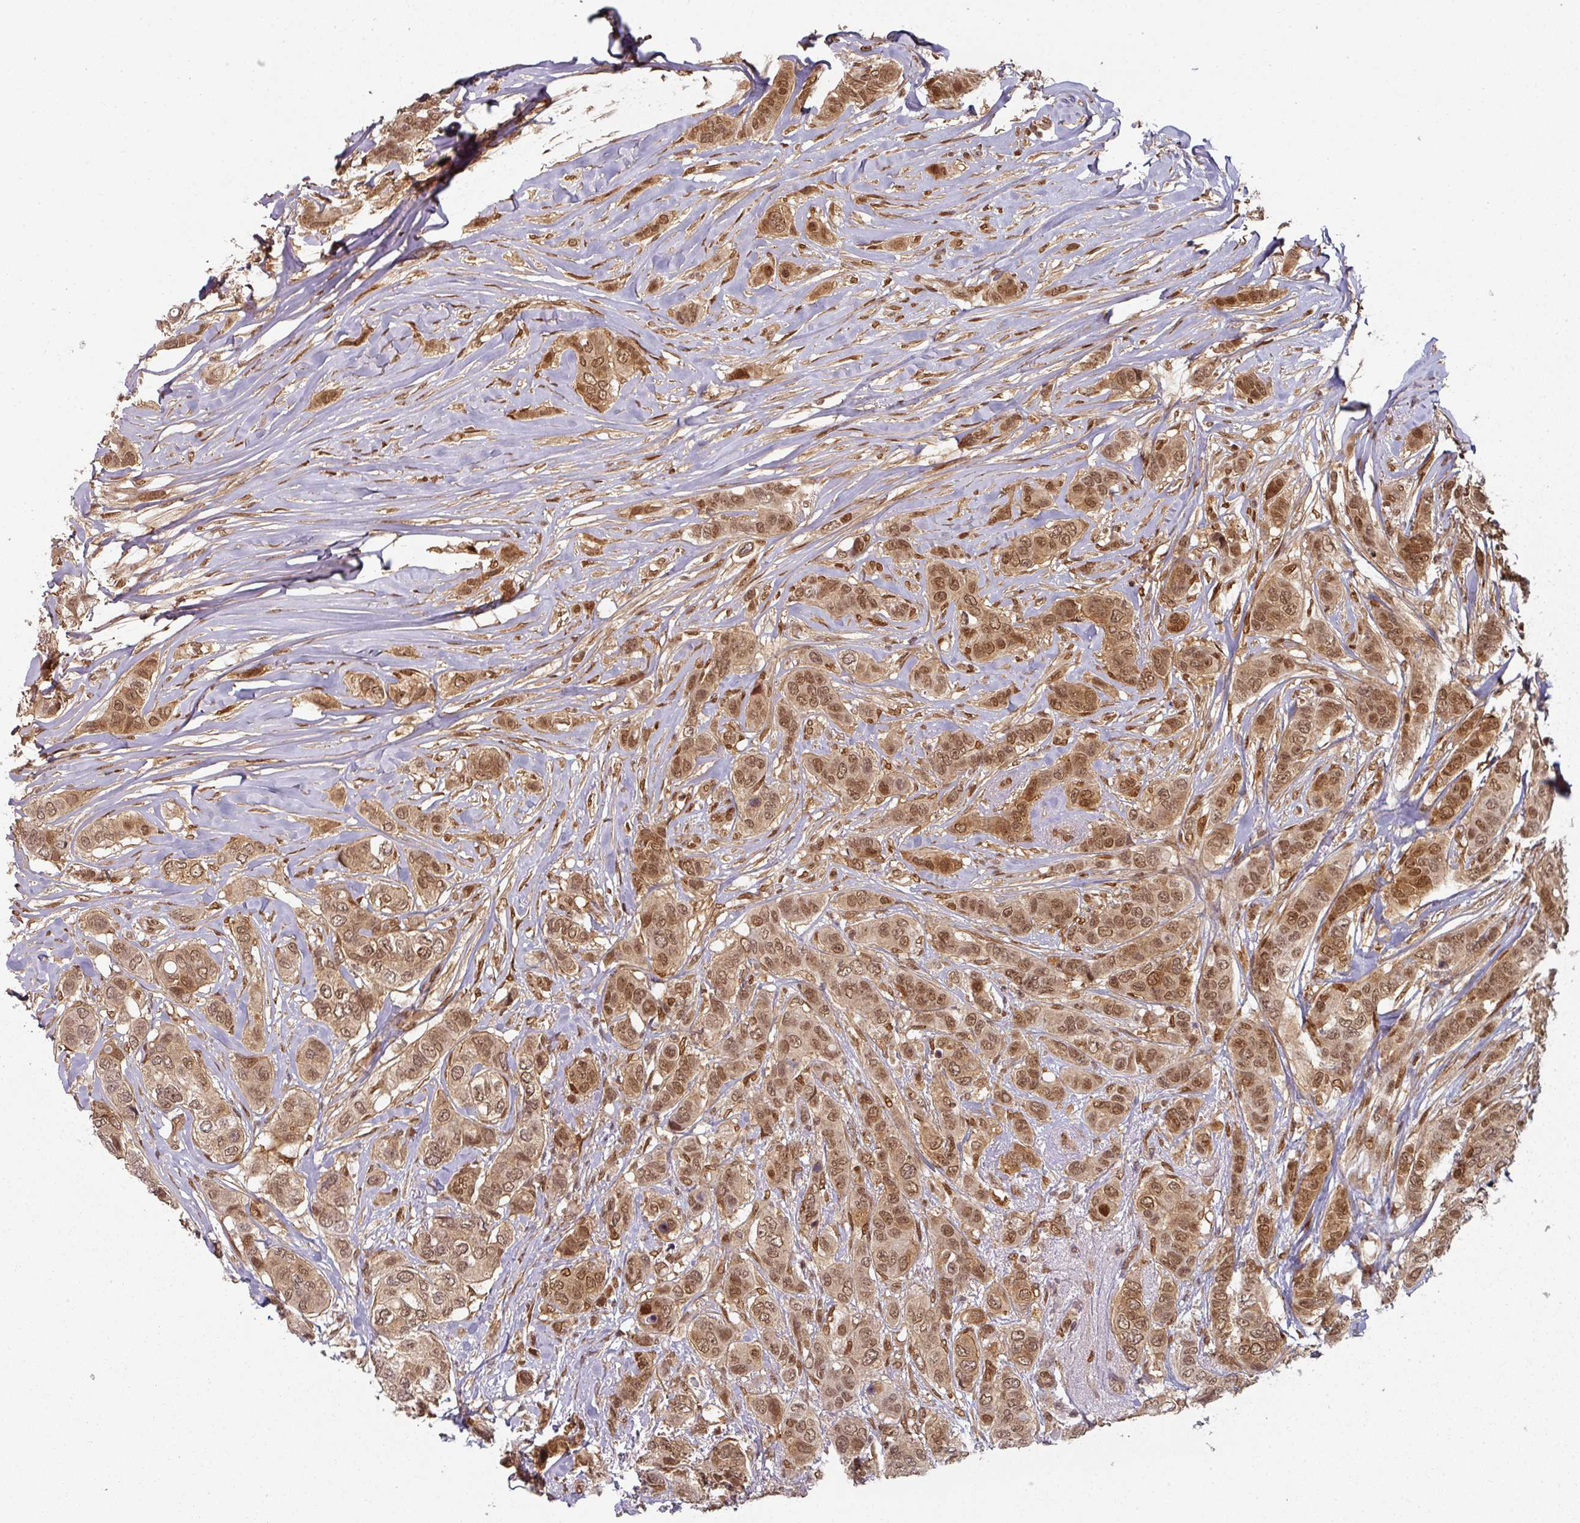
{"staining": {"intensity": "moderate", "quantity": ">75%", "location": "cytoplasmic/membranous,nuclear"}, "tissue": "breast cancer", "cell_type": "Tumor cells", "image_type": "cancer", "snomed": [{"axis": "morphology", "description": "Lobular carcinoma"}, {"axis": "topography", "description": "Breast"}], "caption": "Tumor cells show medium levels of moderate cytoplasmic/membranous and nuclear staining in about >75% of cells in human breast cancer (lobular carcinoma). The staining was performed using DAB to visualize the protein expression in brown, while the nuclei were stained in blue with hematoxylin (Magnification: 20x).", "gene": "SIK3", "patient": {"sex": "female", "age": 51}}